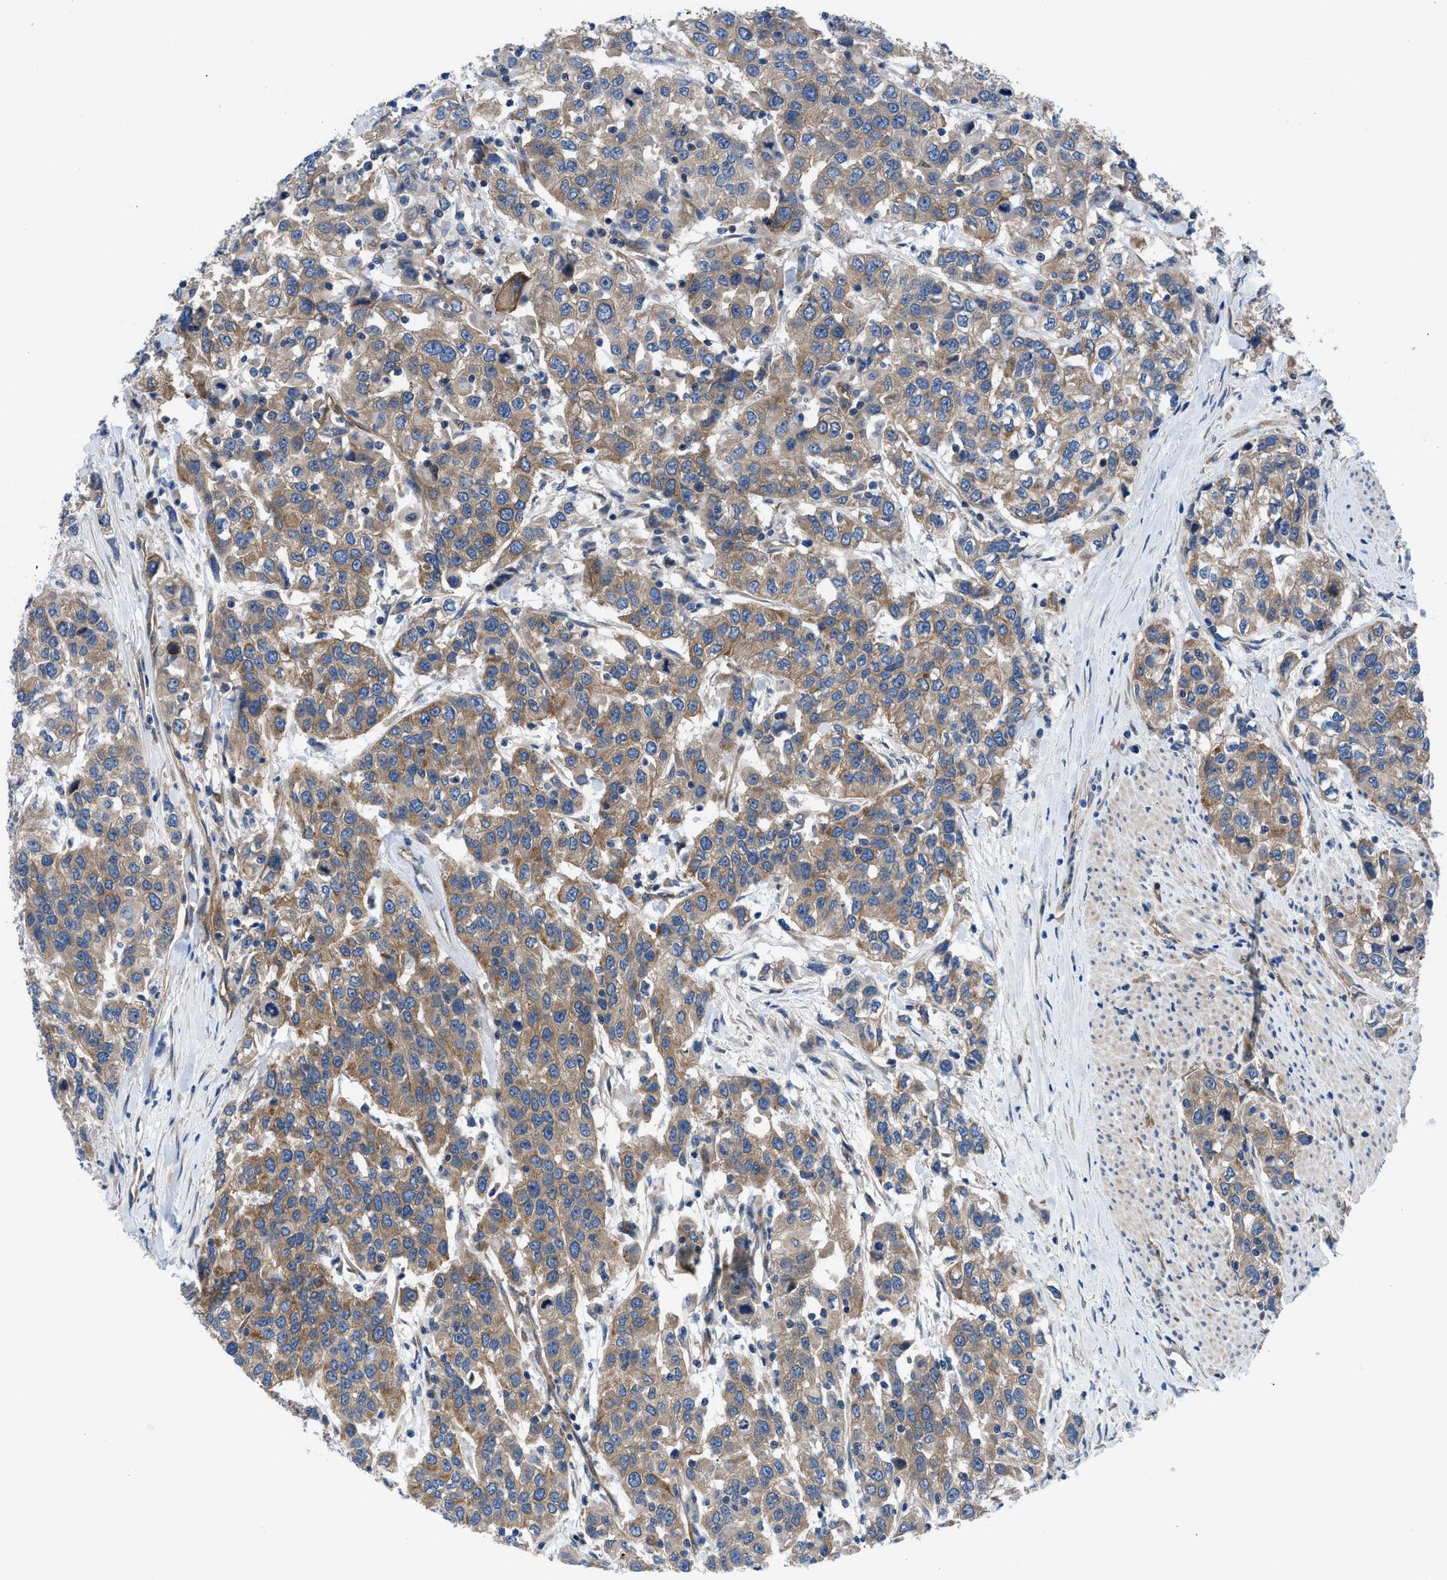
{"staining": {"intensity": "moderate", "quantity": ">75%", "location": "cytoplasmic/membranous"}, "tissue": "urothelial cancer", "cell_type": "Tumor cells", "image_type": "cancer", "snomed": [{"axis": "morphology", "description": "Urothelial carcinoma, High grade"}, {"axis": "topography", "description": "Urinary bladder"}], "caption": "High-power microscopy captured an IHC micrograph of urothelial cancer, revealing moderate cytoplasmic/membranous staining in about >75% of tumor cells. (Stains: DAB in brown, nuclei in blue, Microscopy: brightfield microscopy at high magnification).", "gene": "TRIP4", "patient": {"sex": "female", "age": 80}}